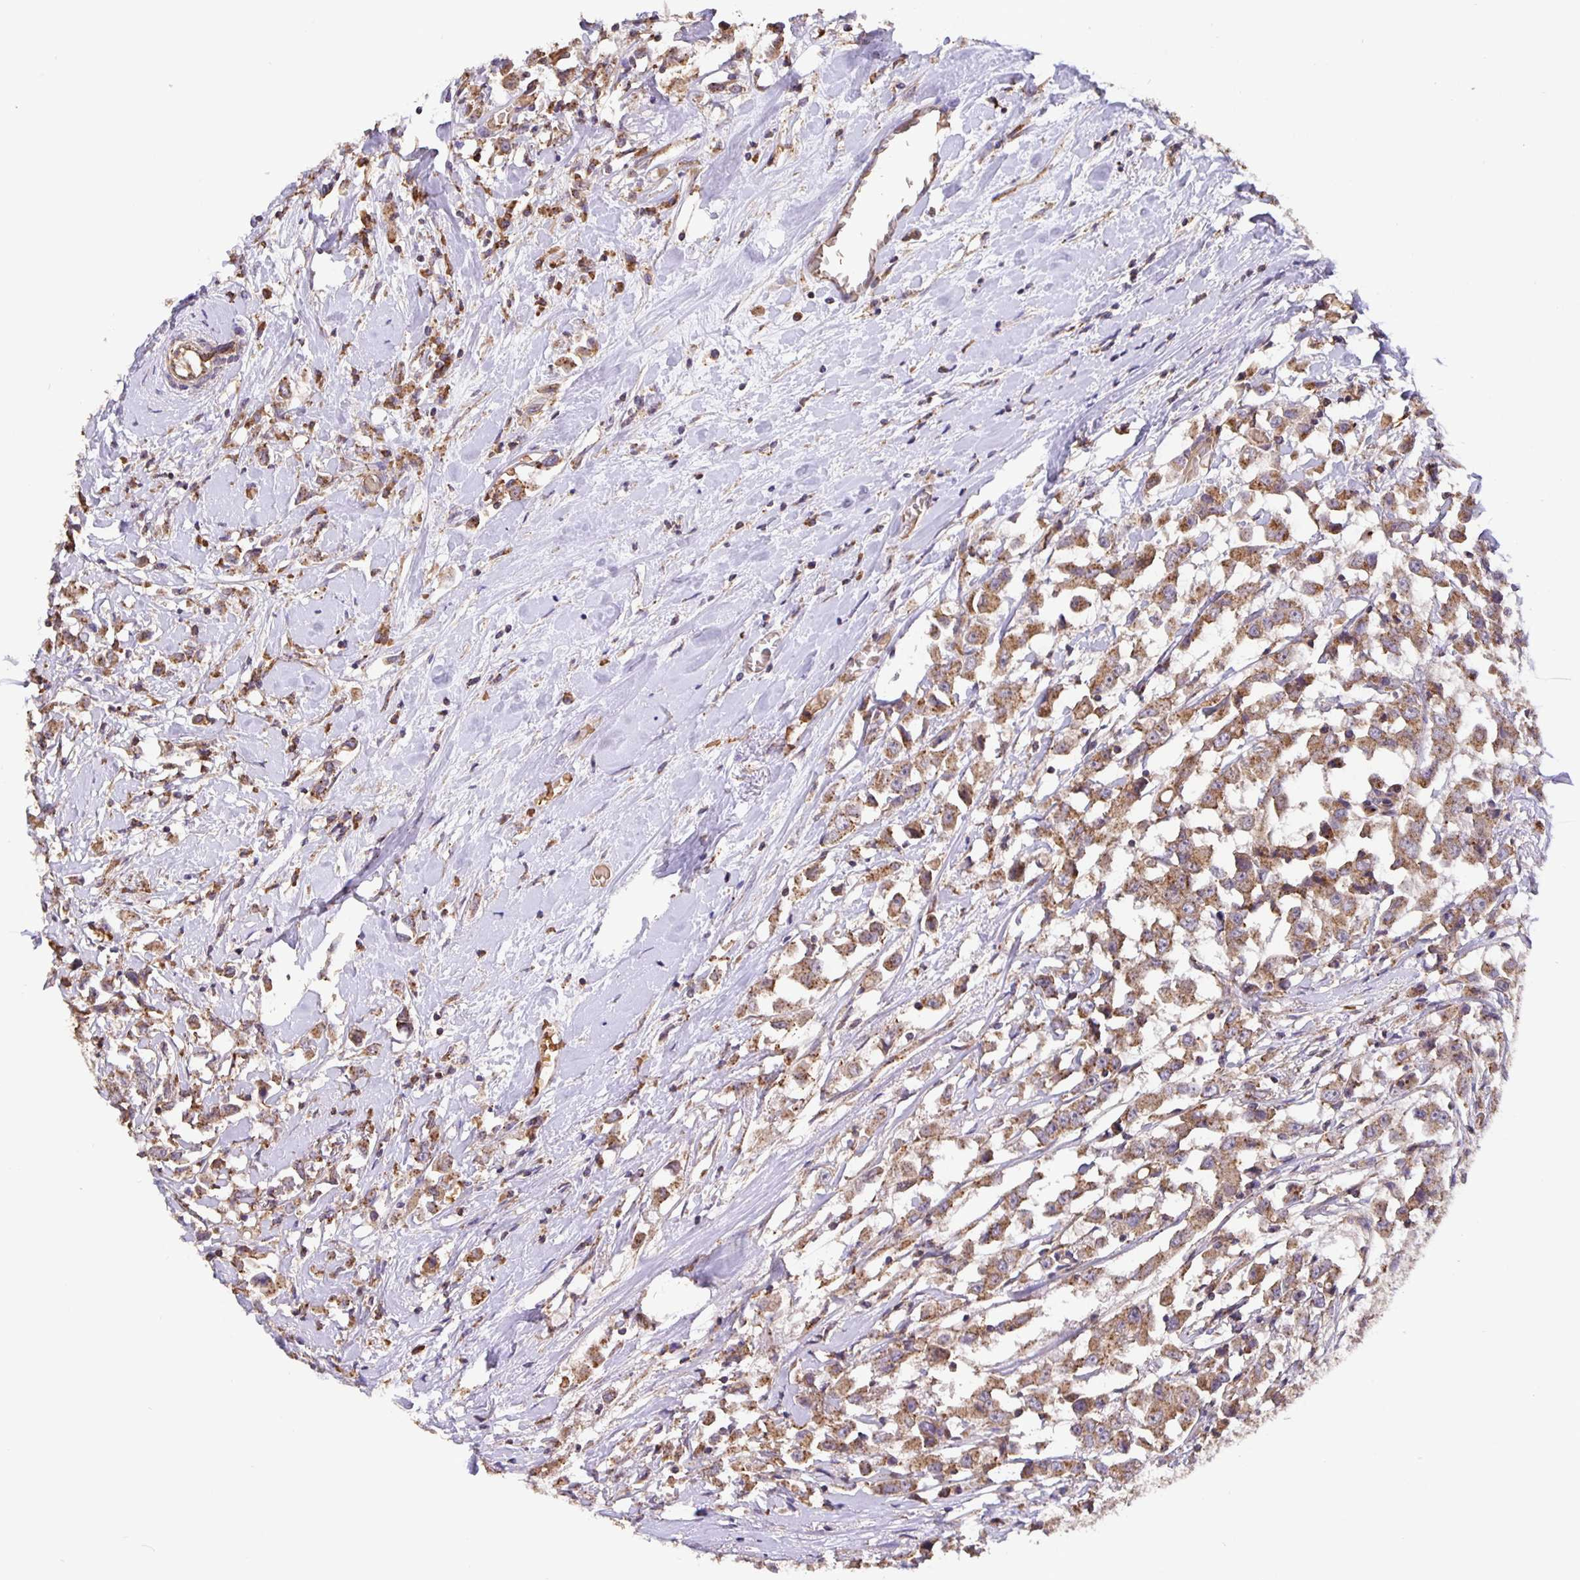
{"staining": {"intensity": "moderate", "quantity": ">75%", "location": "cytoplasmic/membranous"}, "tissue": "breast cancer", "cell_type": "Tumor cells", "image_type": "cancer", "snomed": [{"axis": "morphology", "description": "Duct carcinoma"}, {"axis": "topography", "description": "Breast"}], "caption": "Immunohistochemical staining of breast cancer exhibits medium levels of moderate cytoplasmic/membranous expression in approximately >75% of tumor cells. (DAB (3,3'-diaminobenzidine) IHC, brown staining for protein, blue staining for nuclei).", "gene": "TMEM71", "patient": {"sex": "female", "age": 61}}